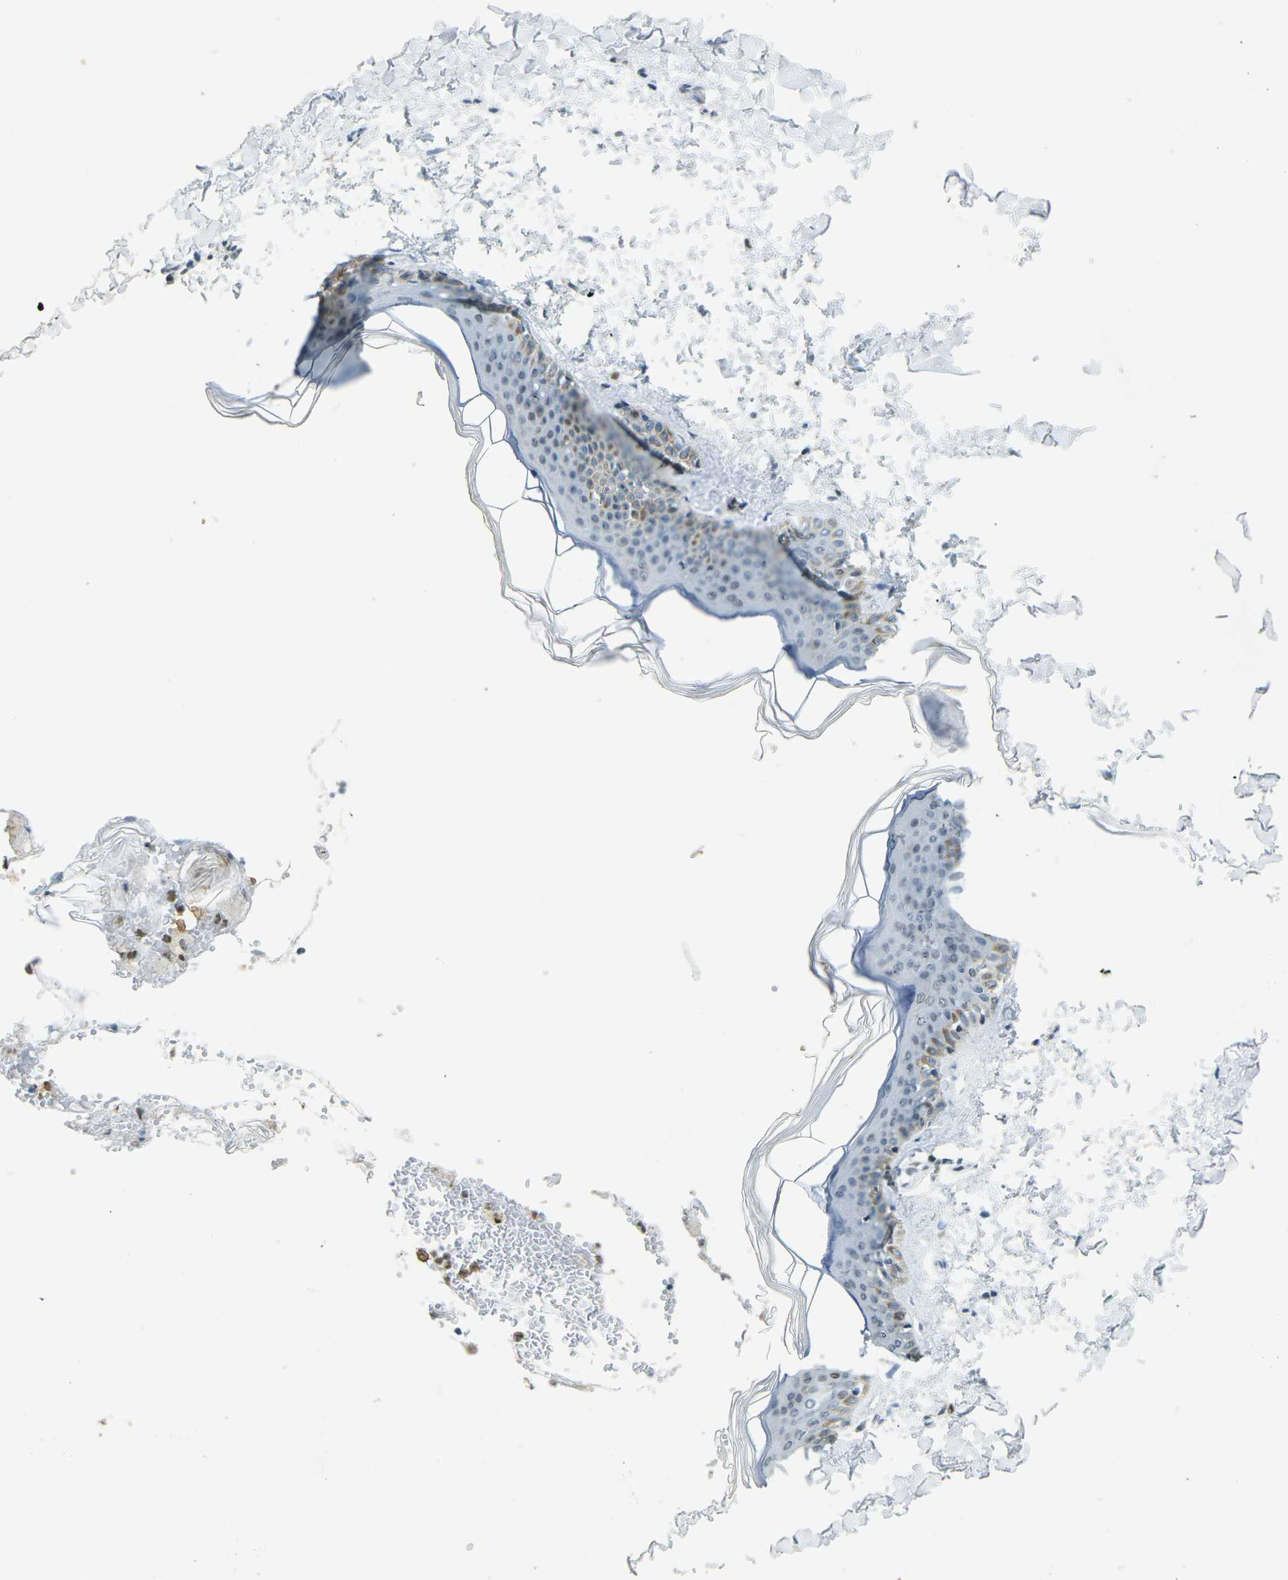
{"staining": {"intensity": "negative", "quantity": "none", "location": "none"}, "tissue": "skin", "cell_type": "Fibroblasts", "image_type": "normal", "snomed": [{"axis": "morphology", "description": "Normal tissue, NOS"}, {"axis": "topography", "description": "Skin"}], "caption": "Immunohistochemistry (IHC) of normal human skin exhibits no expression in fibroblasts. (DAB immunohistochemistry, high magnification).", "gene": "RB1", "patient": {"sex": "female", "age": 41}}